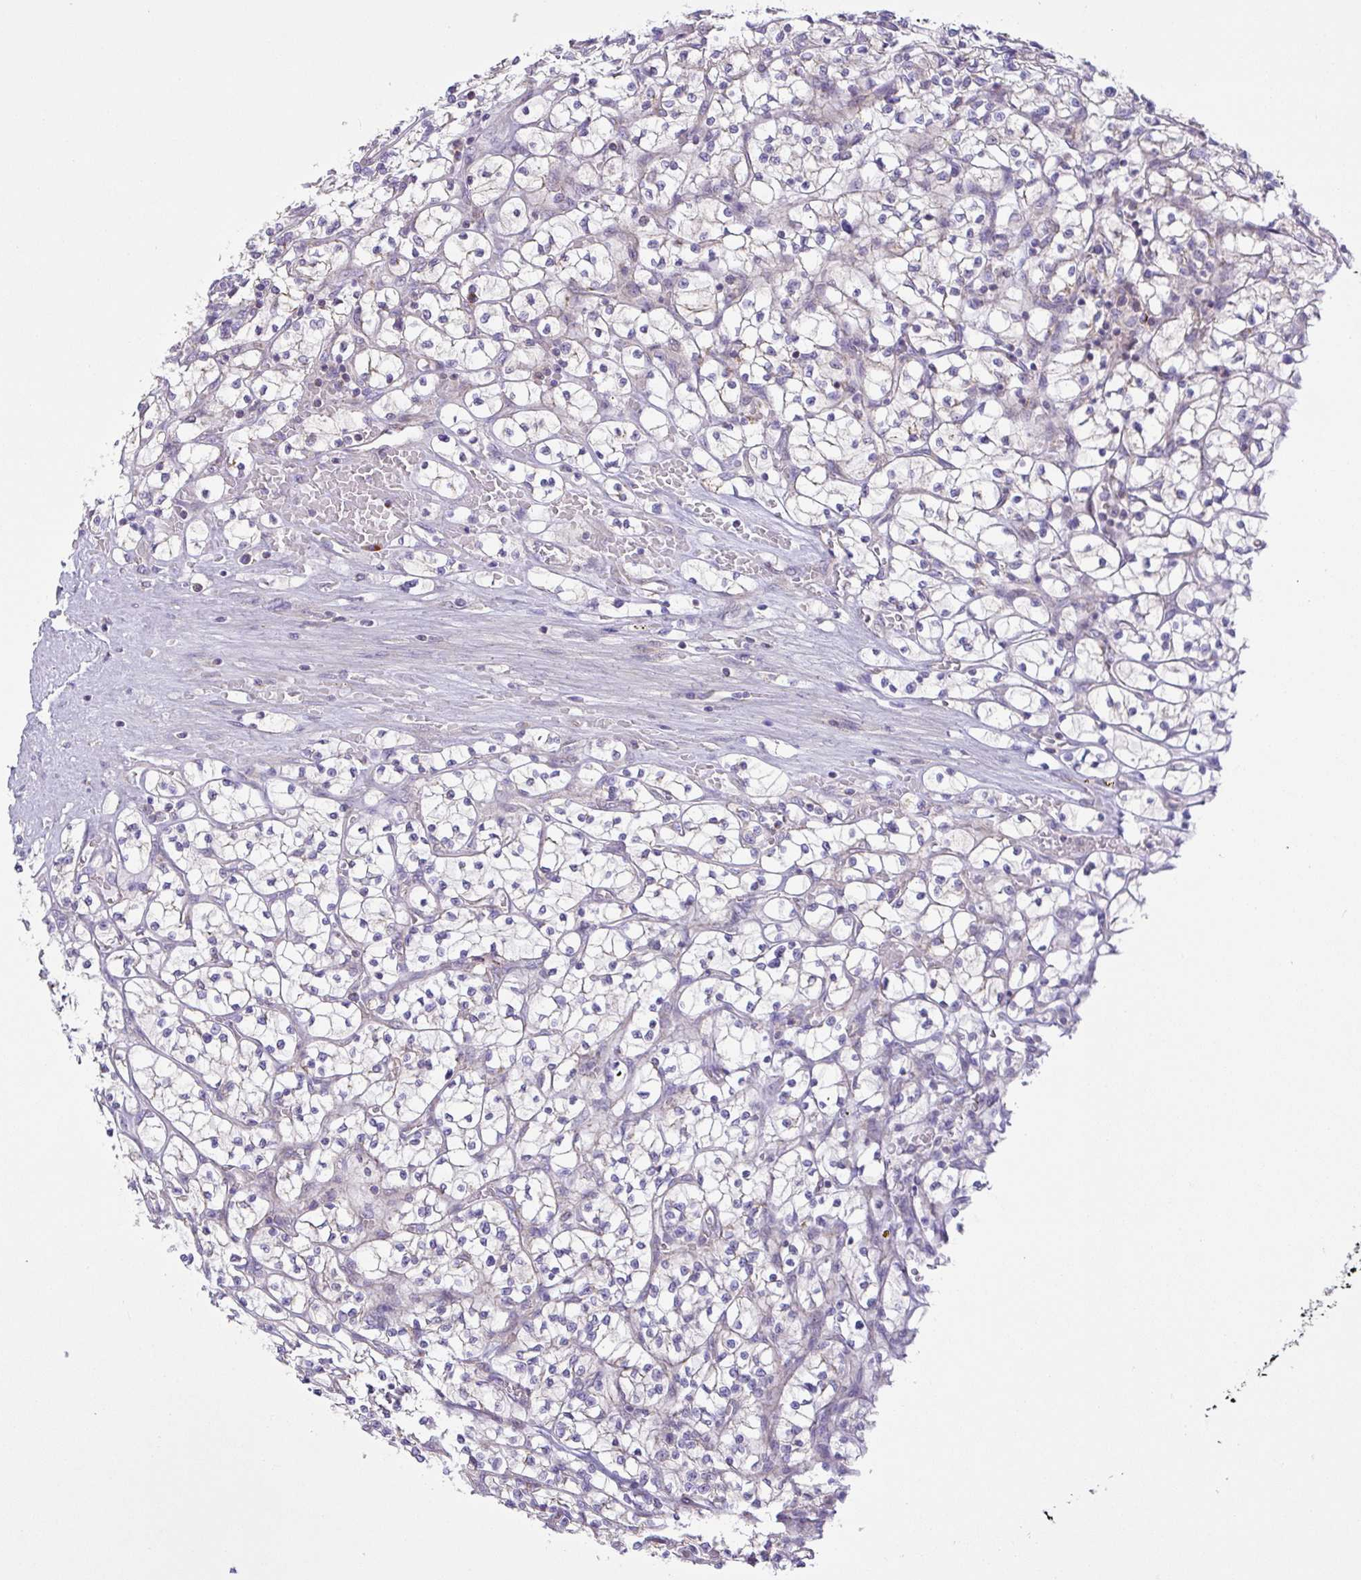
{"staining": {"intensity": "weak", "quantity": "<25%", "location": "cytoplasmic/membranous"}, "tissue": "renal cancer", "cell_type": "Tumor cells", "image_type": "cancer", "snomed": [{"axis": "morphology", "description": "Adenocarcinoma, NOS"}, {"axis": "topography", "description": "Kidney"}], "caption": "Immunohistochemical staining of renal adenocarcinoma demonstrates no significant positivity in tumor cells. (Stains: DAB (3,3'-diaminobenzidine) IHC with hematoxylin counter stain, Microscopy: brightfield microscopy at high magnification).", "gene": "CHDH", "patient": {"sex": "female", "age": 64}}